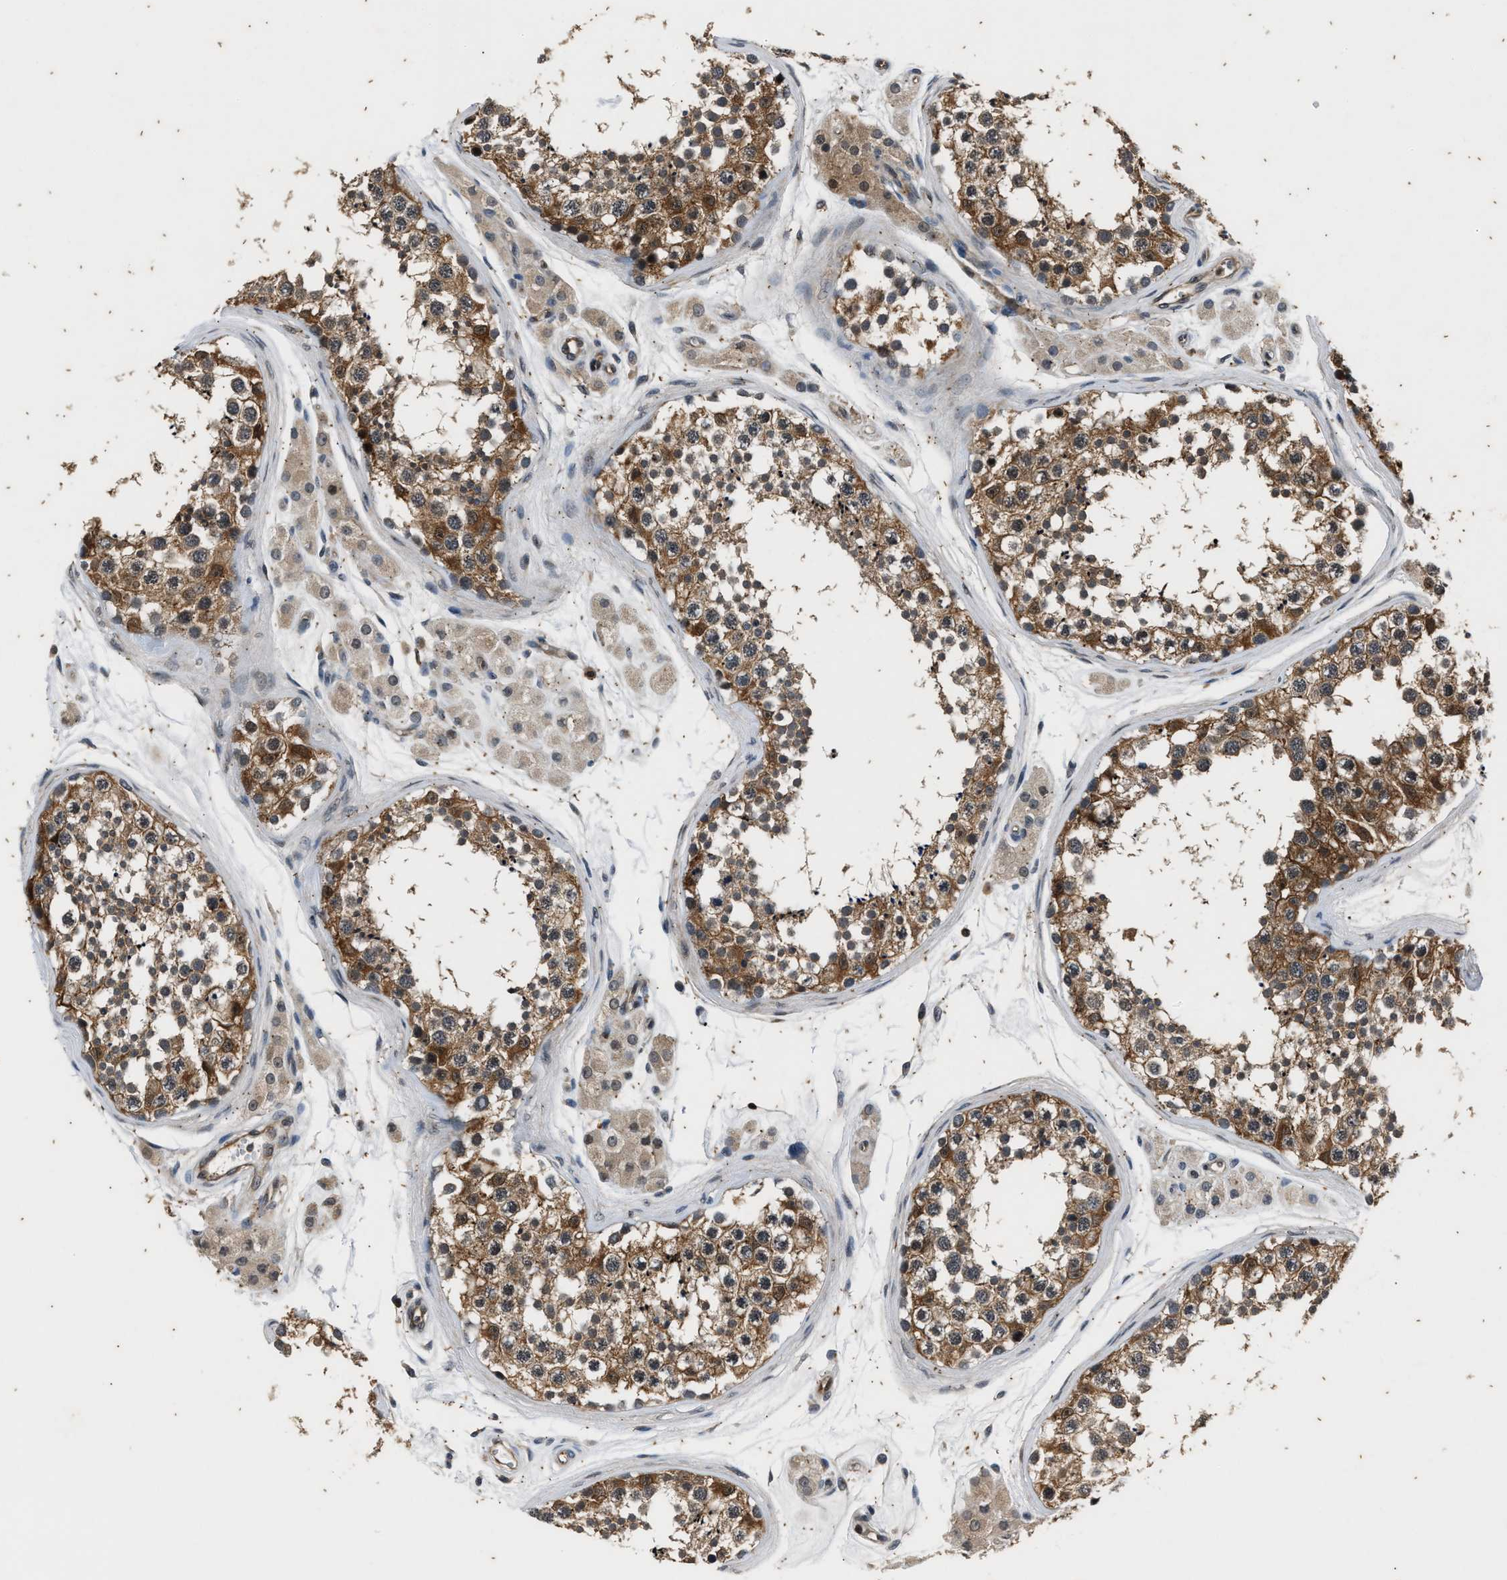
{"staining": {"intensity": "moderate", "quantity": ">75%", "location": "cytoplasmic/membranous"}, "tissue": "testis", "cell_type": "Cells in seminiferous ducts", "image_type": "normal", "snomed": [{"axis": "morphology", "description": "Normal tissue, NOS"}, {"axis": "topography", "description": "Testis"}], "caption": "An immunohistochemistry (IHC) image of normal tissue is shown. Protein staining in brown highlights moderate cytoplasmic/membranous positivity in testis within cells in seminiferous ducts. The staining was performed using DAB (3,3'-diaminobenzidine), with brown indicating positive protein expression. Nuclei are stained blue with hematoxylin.", "gene": "PTPN7", "patient": {"sex": "male", "age": 56}}